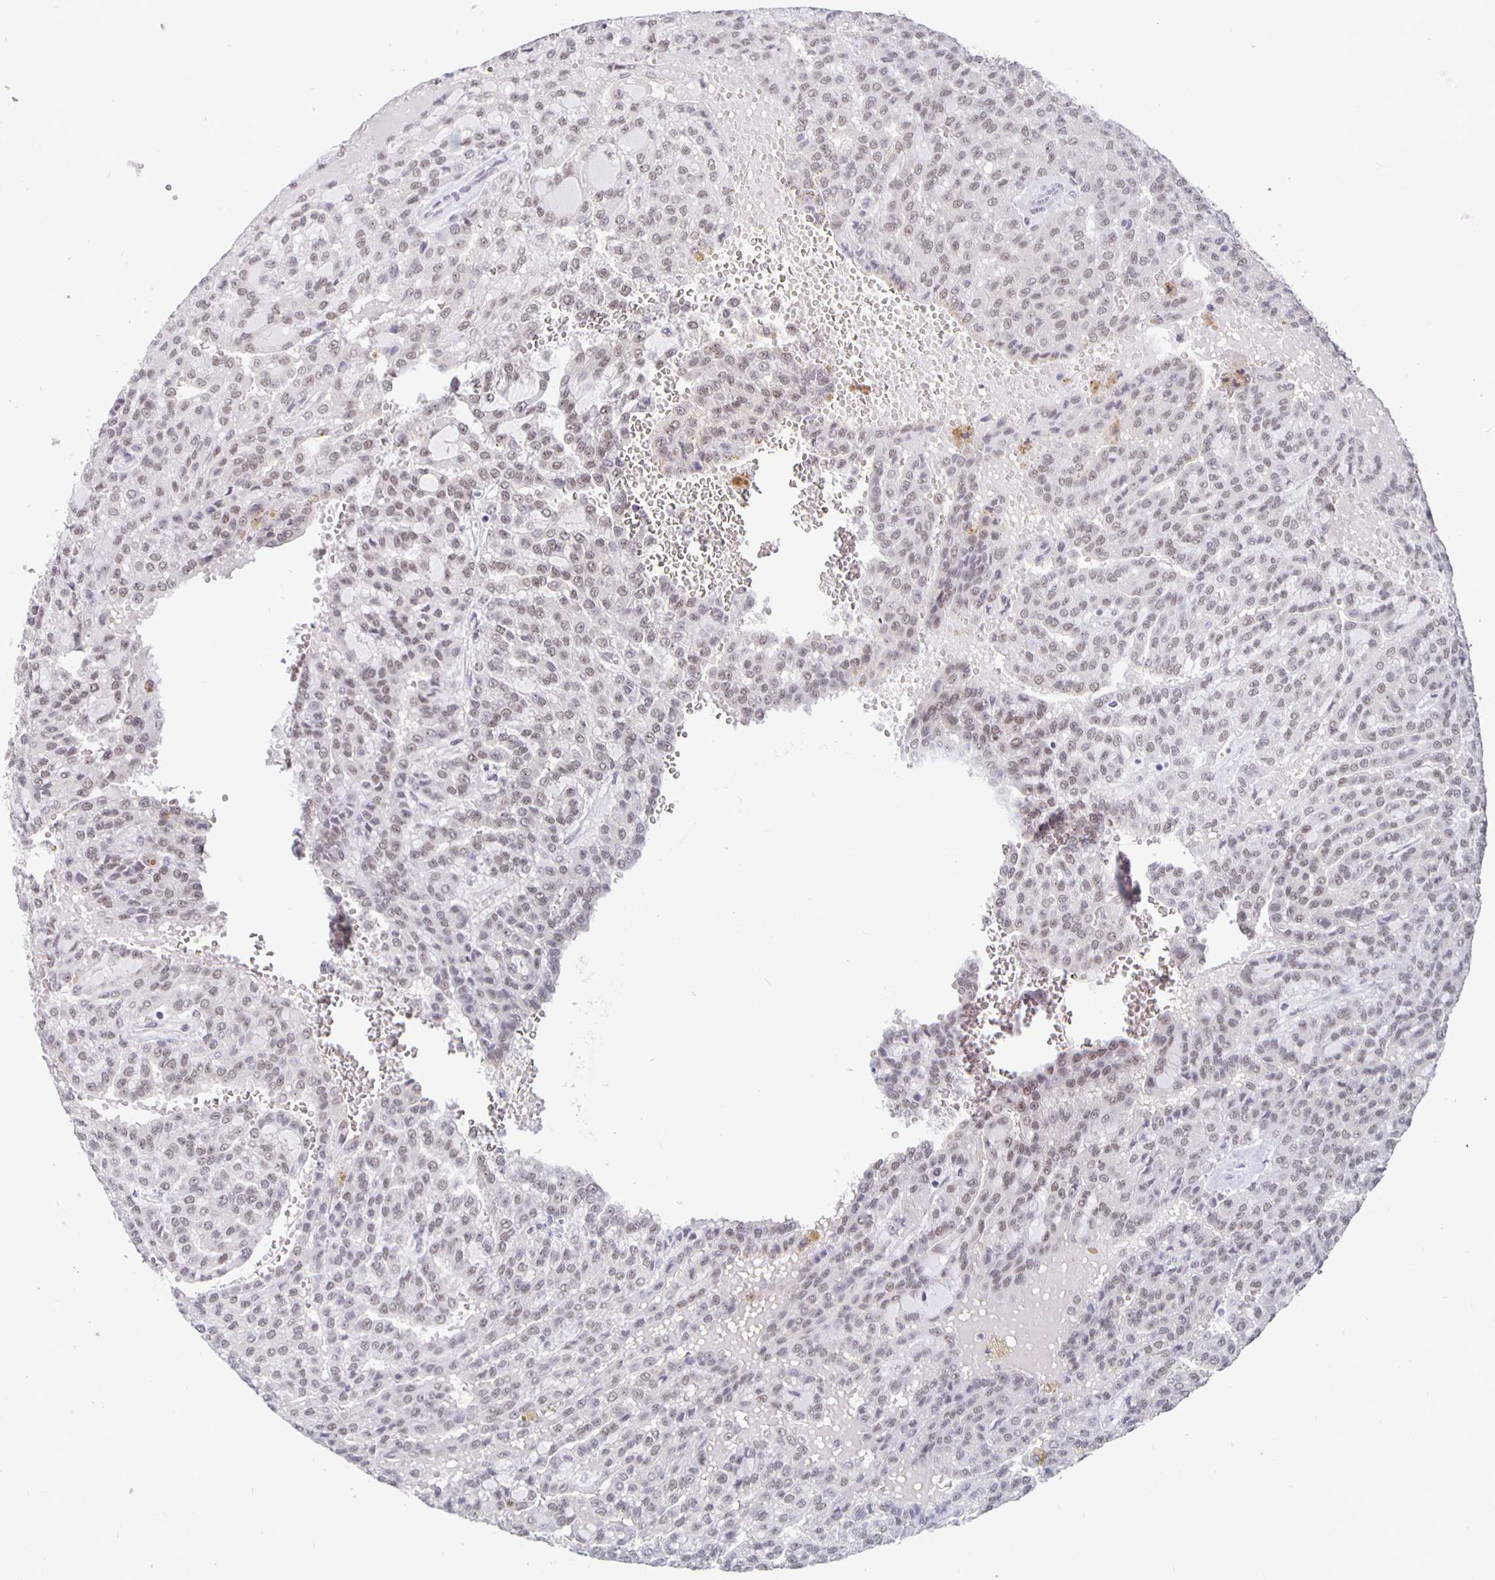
{"staining": {"intensity": "weak", "quantity": ">75%", "location": "nuclear"}, "tissue": "renal cancer", "cell_type": "Tumor cells", "image_type": "cancer", "snomed": [{"axis": "morphology", "description": "Adenocarcinoma, NOS"}, {"axis": "topography", "description": "Kidney"}], "caption": "Protein expression analysis of renal cancer (adenocarcinoma) demonstrates weak nuclear staining in about >75% of tumor cells.", "gene": "ZNF691", "patient": {"sex": "male", "age": 63}}